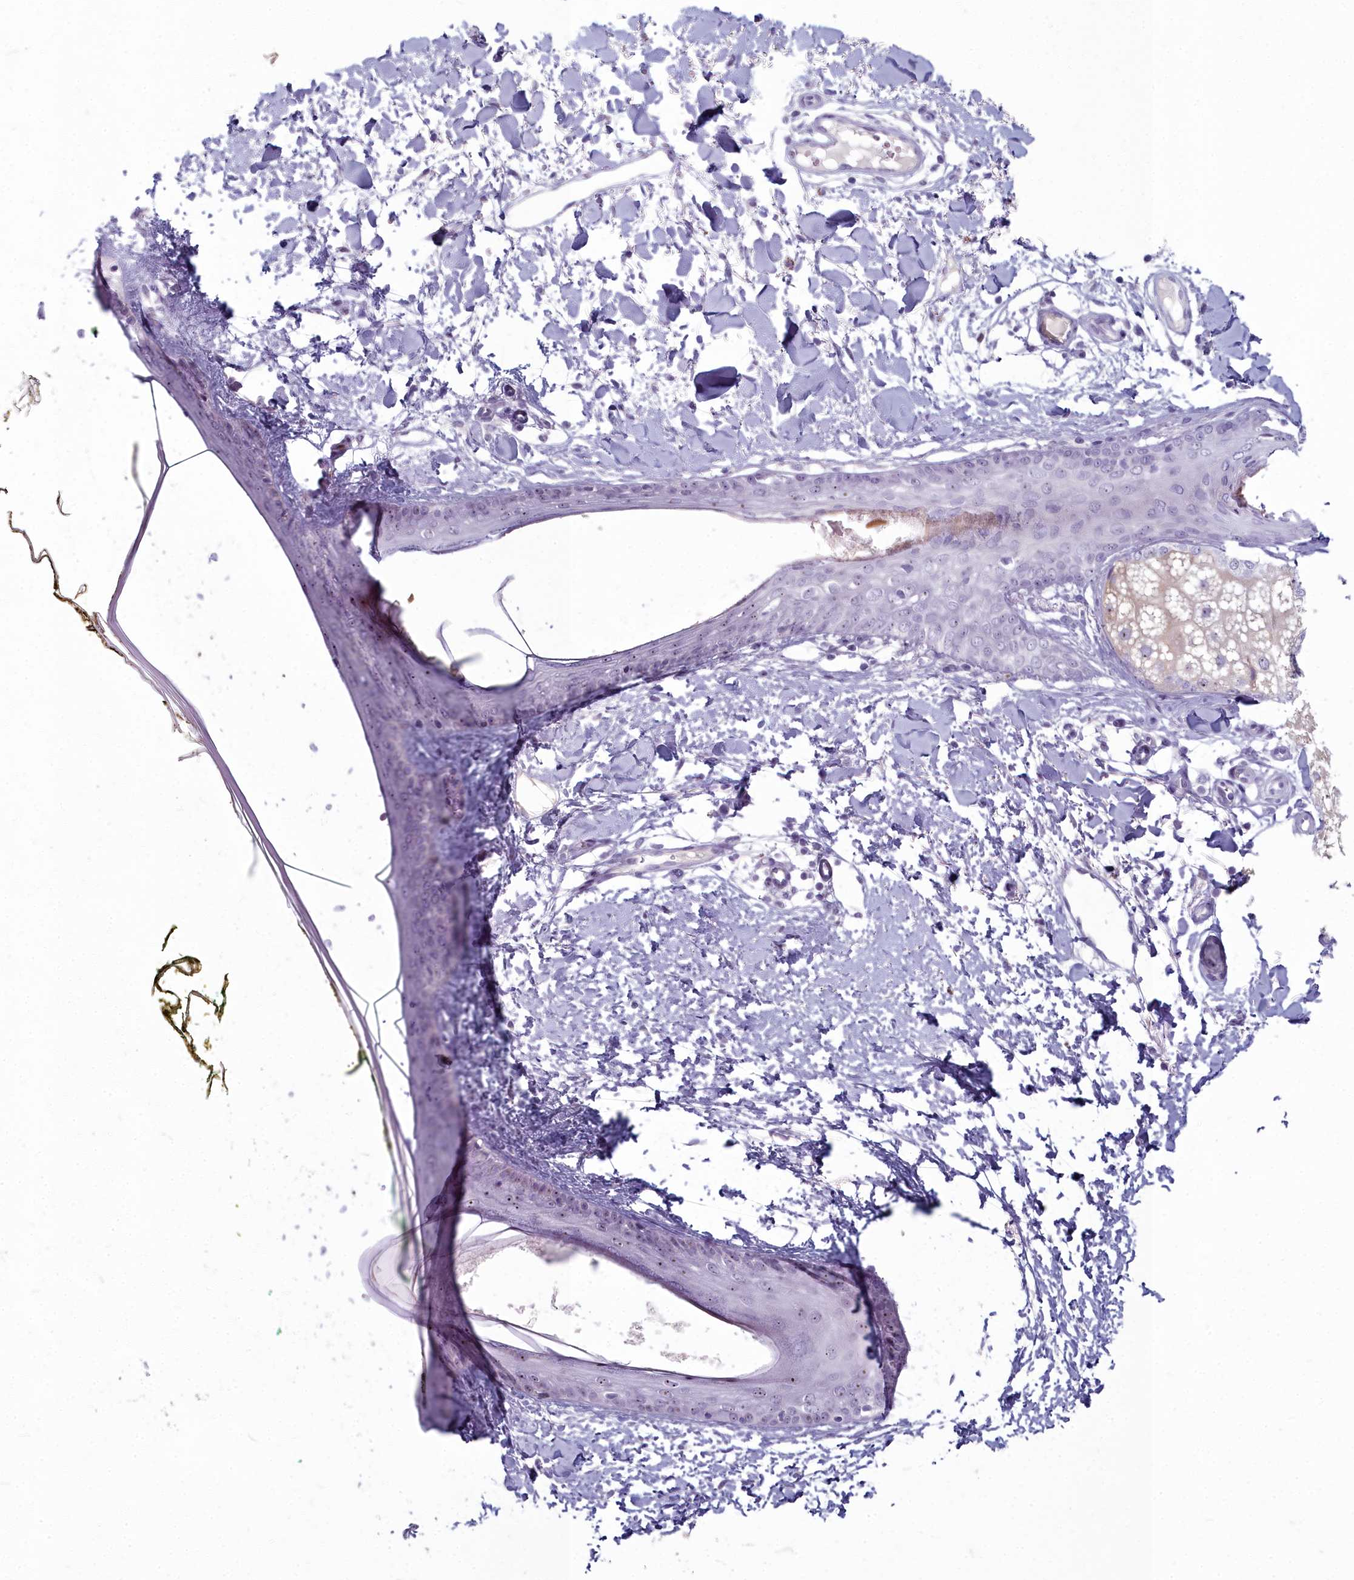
{"staining": {"intensity": "weak", "quantity": "25%-75%", "location": "nuclear"}, "tissue": "skin", "cell_type": "Fibroblasts", "image_type": "normal", "snomed": [{"axis": "morphology", "description": "Normal tissue, NOS"}, {"axis": "topography", "description": "Skin"}], "caption": "Brown immunohistochemical staining in unremarkable human skin shows weak nuclear positivity in about 25%-75% of fibroblasts. (DAB = brown stain, brightfield microscopy at high magnification).", "gene": "INSYN2A", "patient": {"sex": "female", "age": 34}}